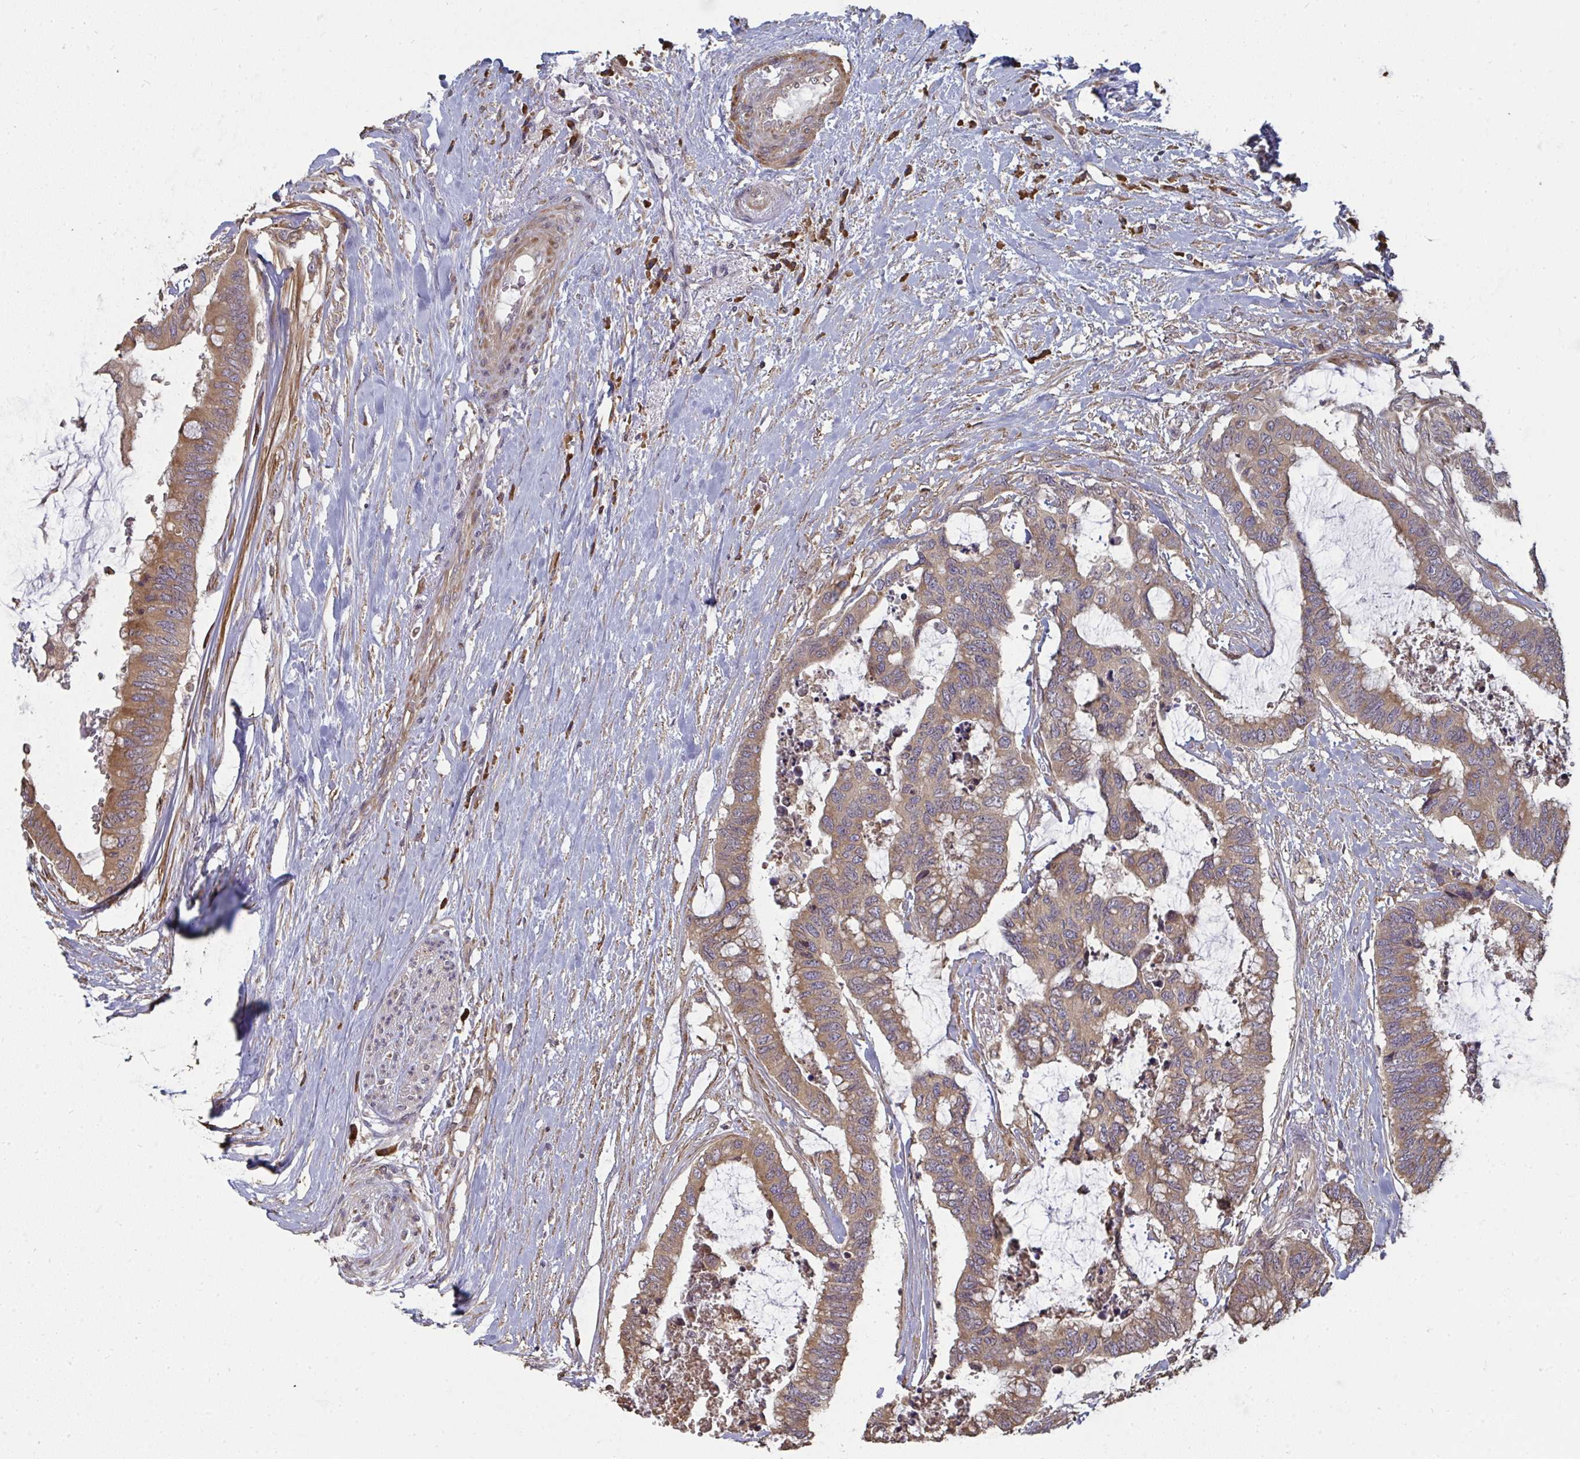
{"staining": {"intensity": "moderate", "quantity": ">75%", "location": "cytoplasmic/membranous"}, "tissue": "colorectal cancer", "cell_type": "Tumor cells", "image_type": "cancer", "snomed": [{"axis": "morphology", "description": "Adenocarcinoma, NOS"}, {"axis": "topography", "description": "Rectum"}], "caption": "A photomicrograph of human colorectal cancer (adenocarcinoma) stained for a protein exhibits moderate cytoplasmic/membranous brown staining in tumor cells.", "gene": "ZFYVE28", "patient": {"sex": "female", "age": 59}}